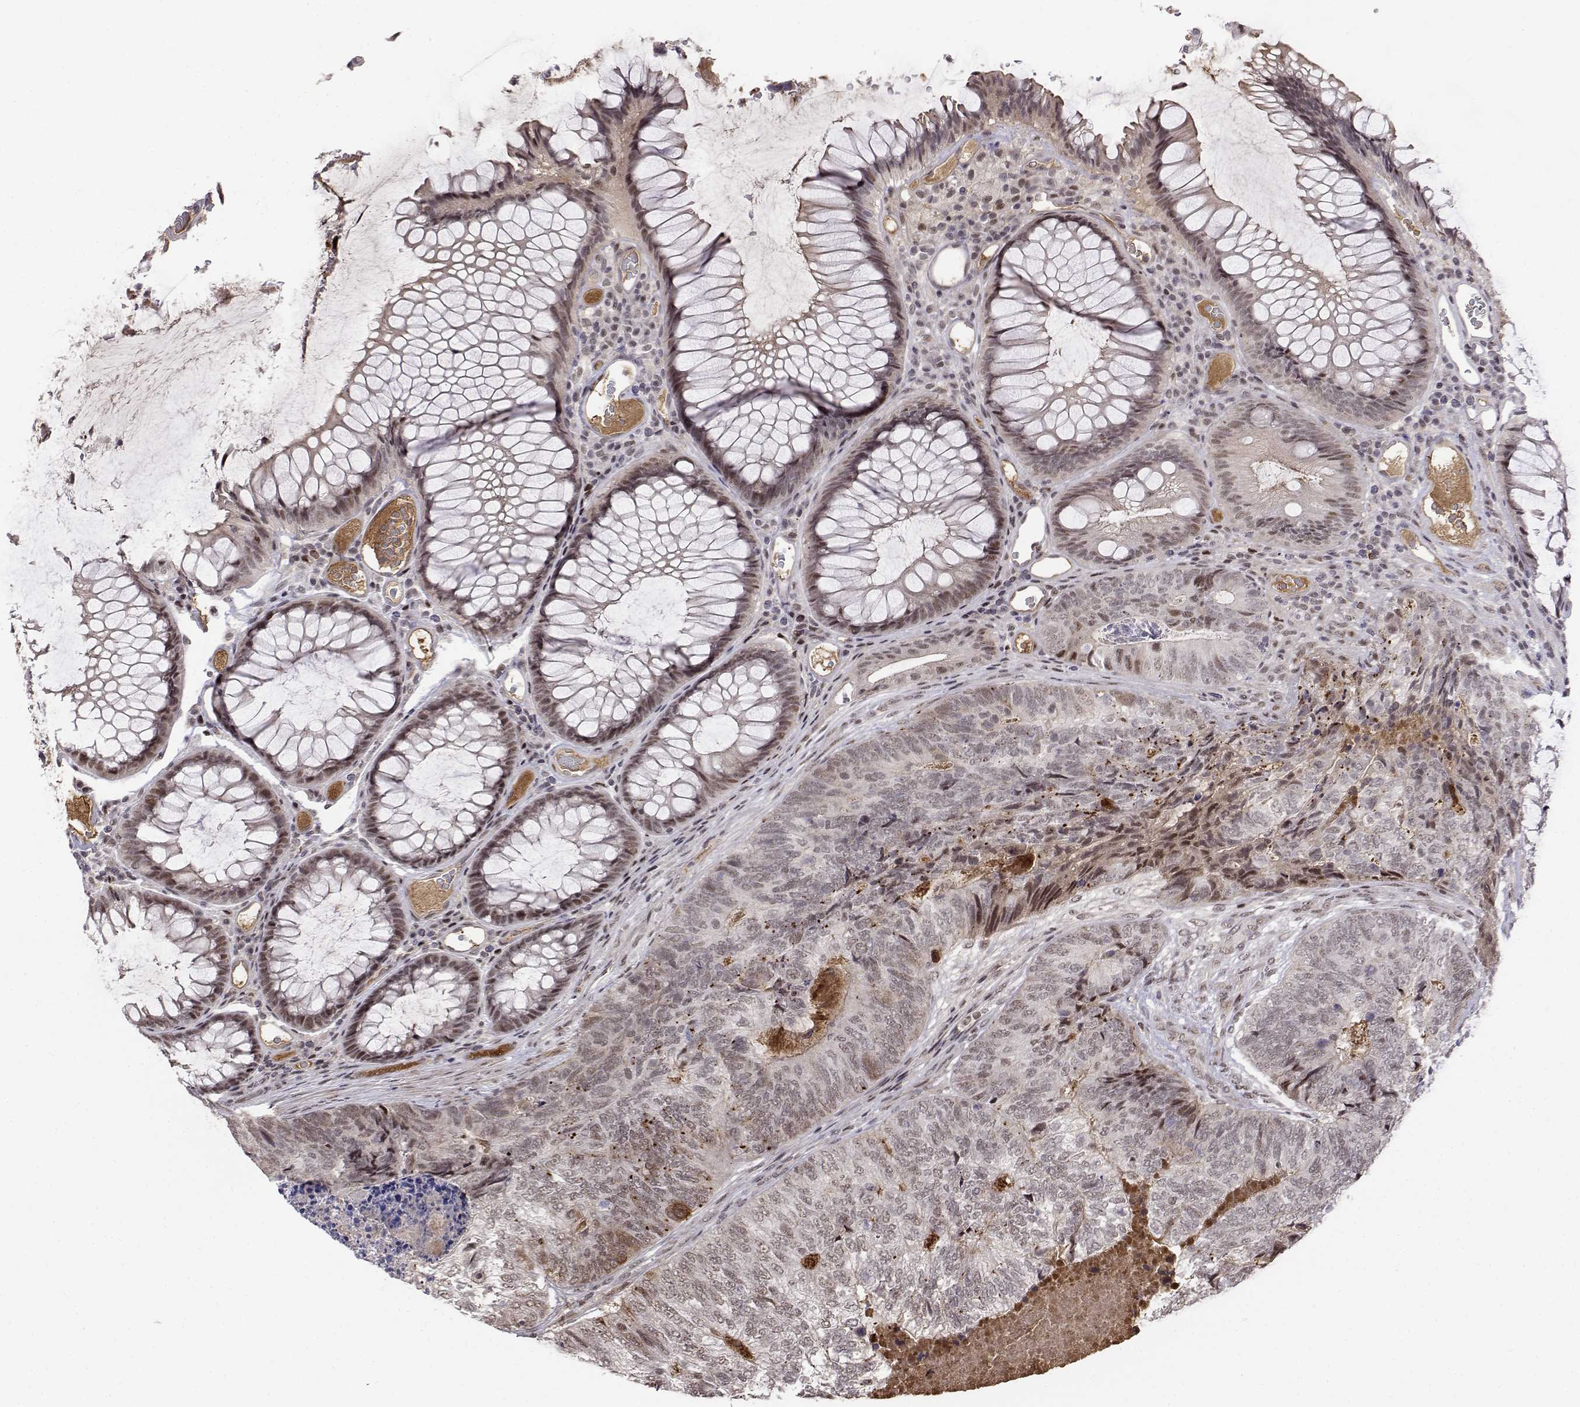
{"staining": {"intensity": "negative", "quantity": "none", "location": "none"}, "tissue": "colorectal cancer", "cell_type": "Tumor cells", "image_type": "cancer", "snomed": [{"axis": "morphology", "description": "Adenocarcinoma, NOS"}, {"axis": "topography", "description": "Colon"}], "caption": "Protein analysis of adenocarcinoma (colorectal) shows no significant expression in tumor cells.", "gene": "ITGA7", "patient": {"sex": "female", "age": 67}}